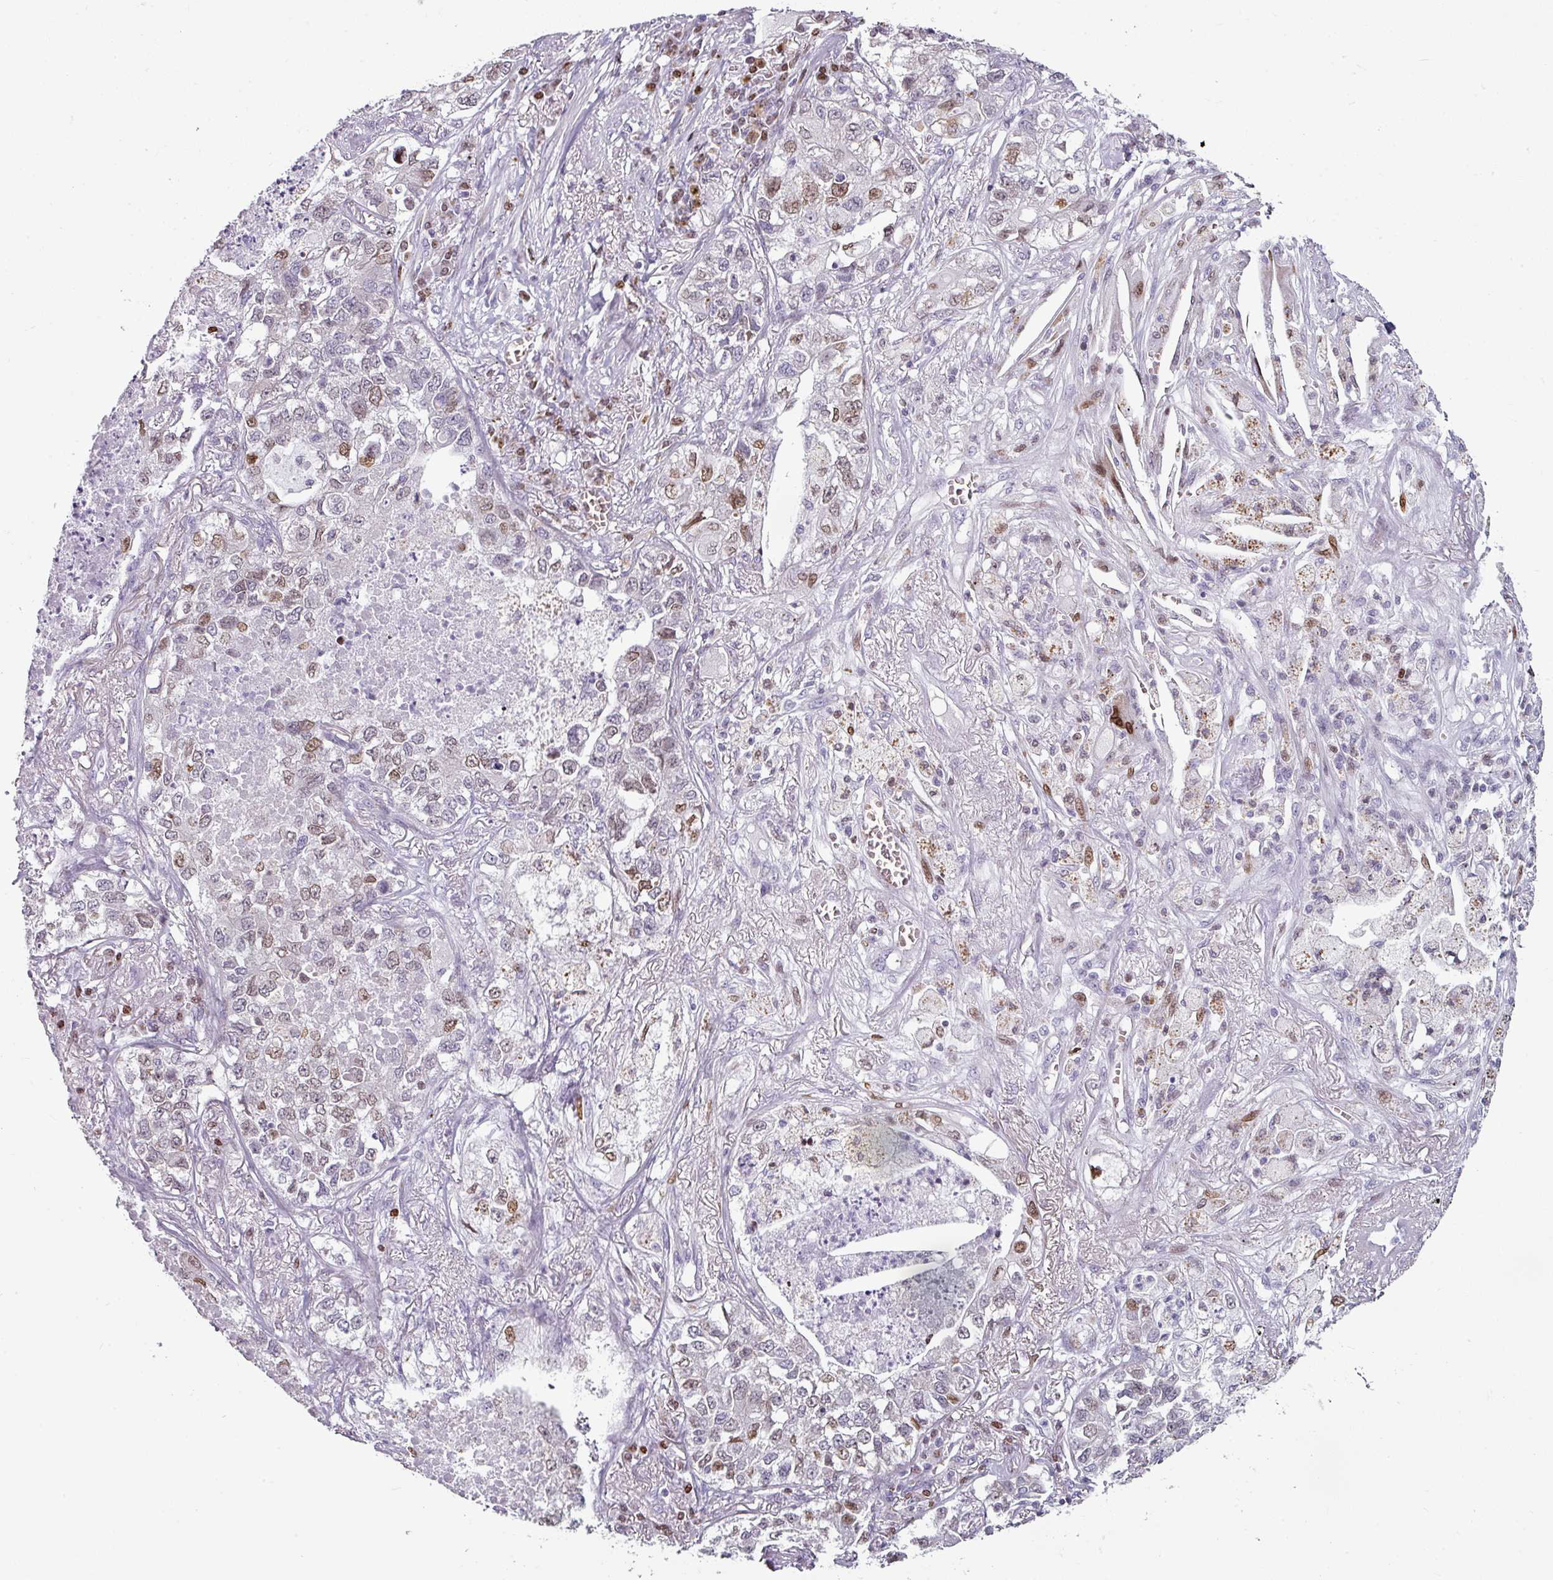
{"staining": {"intensity": "moderate", "quantity": "25%-75%", "location": "nuclear"}, "tissue": "lung cancer", "cell_type": "Tumor cells", "image_type": "cancer", "snomed": [{"axis": "morphology", "description": "Adenocarcinoma, NOS"}, {"axis": "topography", "description": "Lung"}], "caption": "Immunohistochemical staining of human adenocarcinoma (lung) shows medium levels of moderate nuclear positivity in approximately 25%-75% of tumor cells.", "gene": "SYT8", "patient": {"sex": "male", "age": 49}}